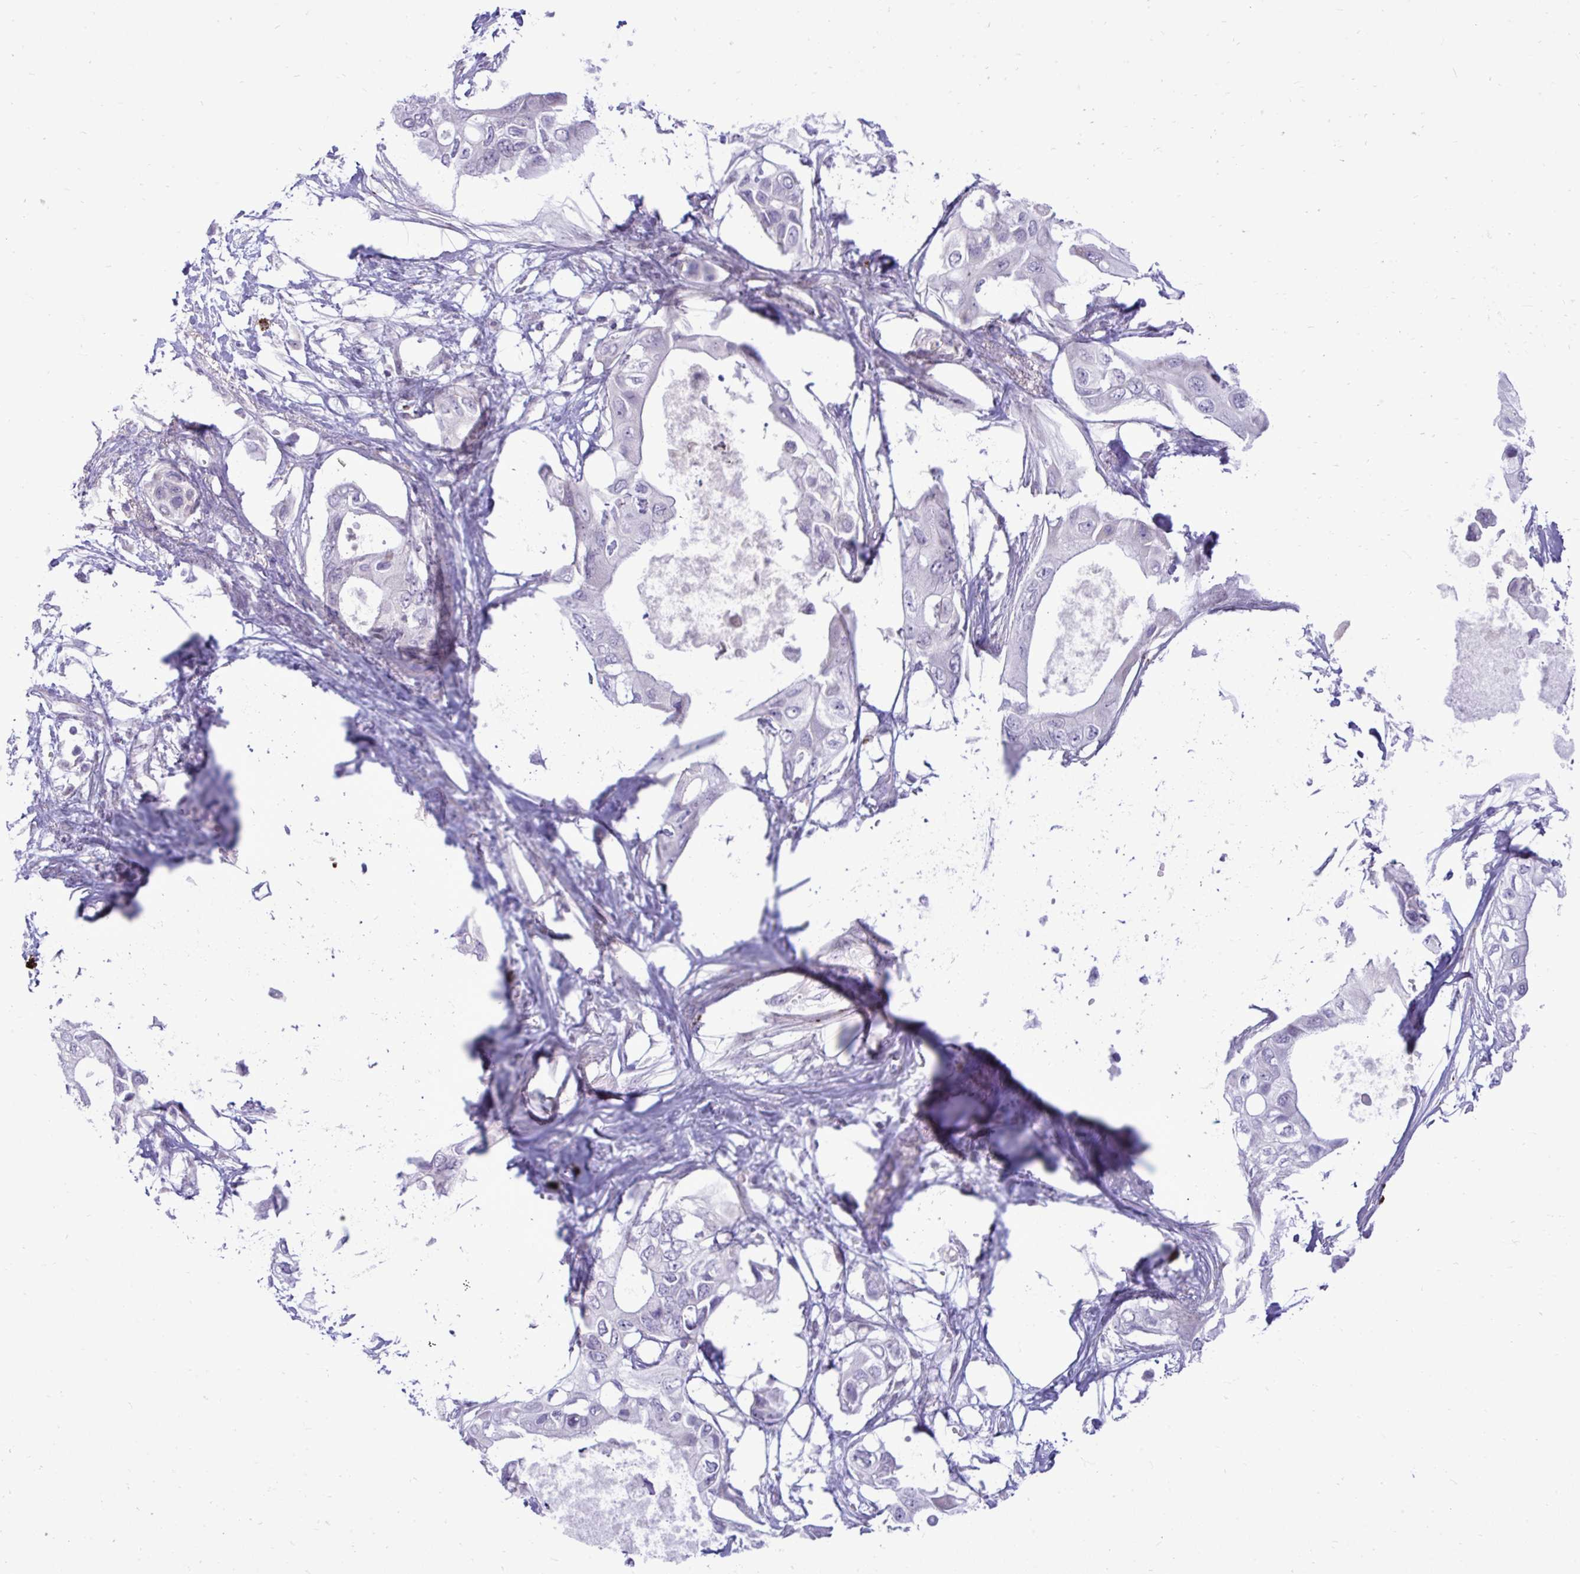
{"staining": {"intensity": "negative", "quantity": "none", "location": "none"}, "tissue": "pancreatic cancer", "cell_type": "Tumor cells", "image_type": "cancer", "snomed": [{"axis": "morphology", "description": "Adenocarcinoma, NOS"}, {"axis": "topography", "description": "Pancreas"}], "caption": "DAB immunohistochemical staining of human pancreatic cancer (adenocarcinoma) demonstrates no significant staining in tumor cells. (DAB (3,3'-diaminobenzidine) IHC, high magnification).", "gene": "SPAG1", "patient": {"sex": "female", "age": 63}}